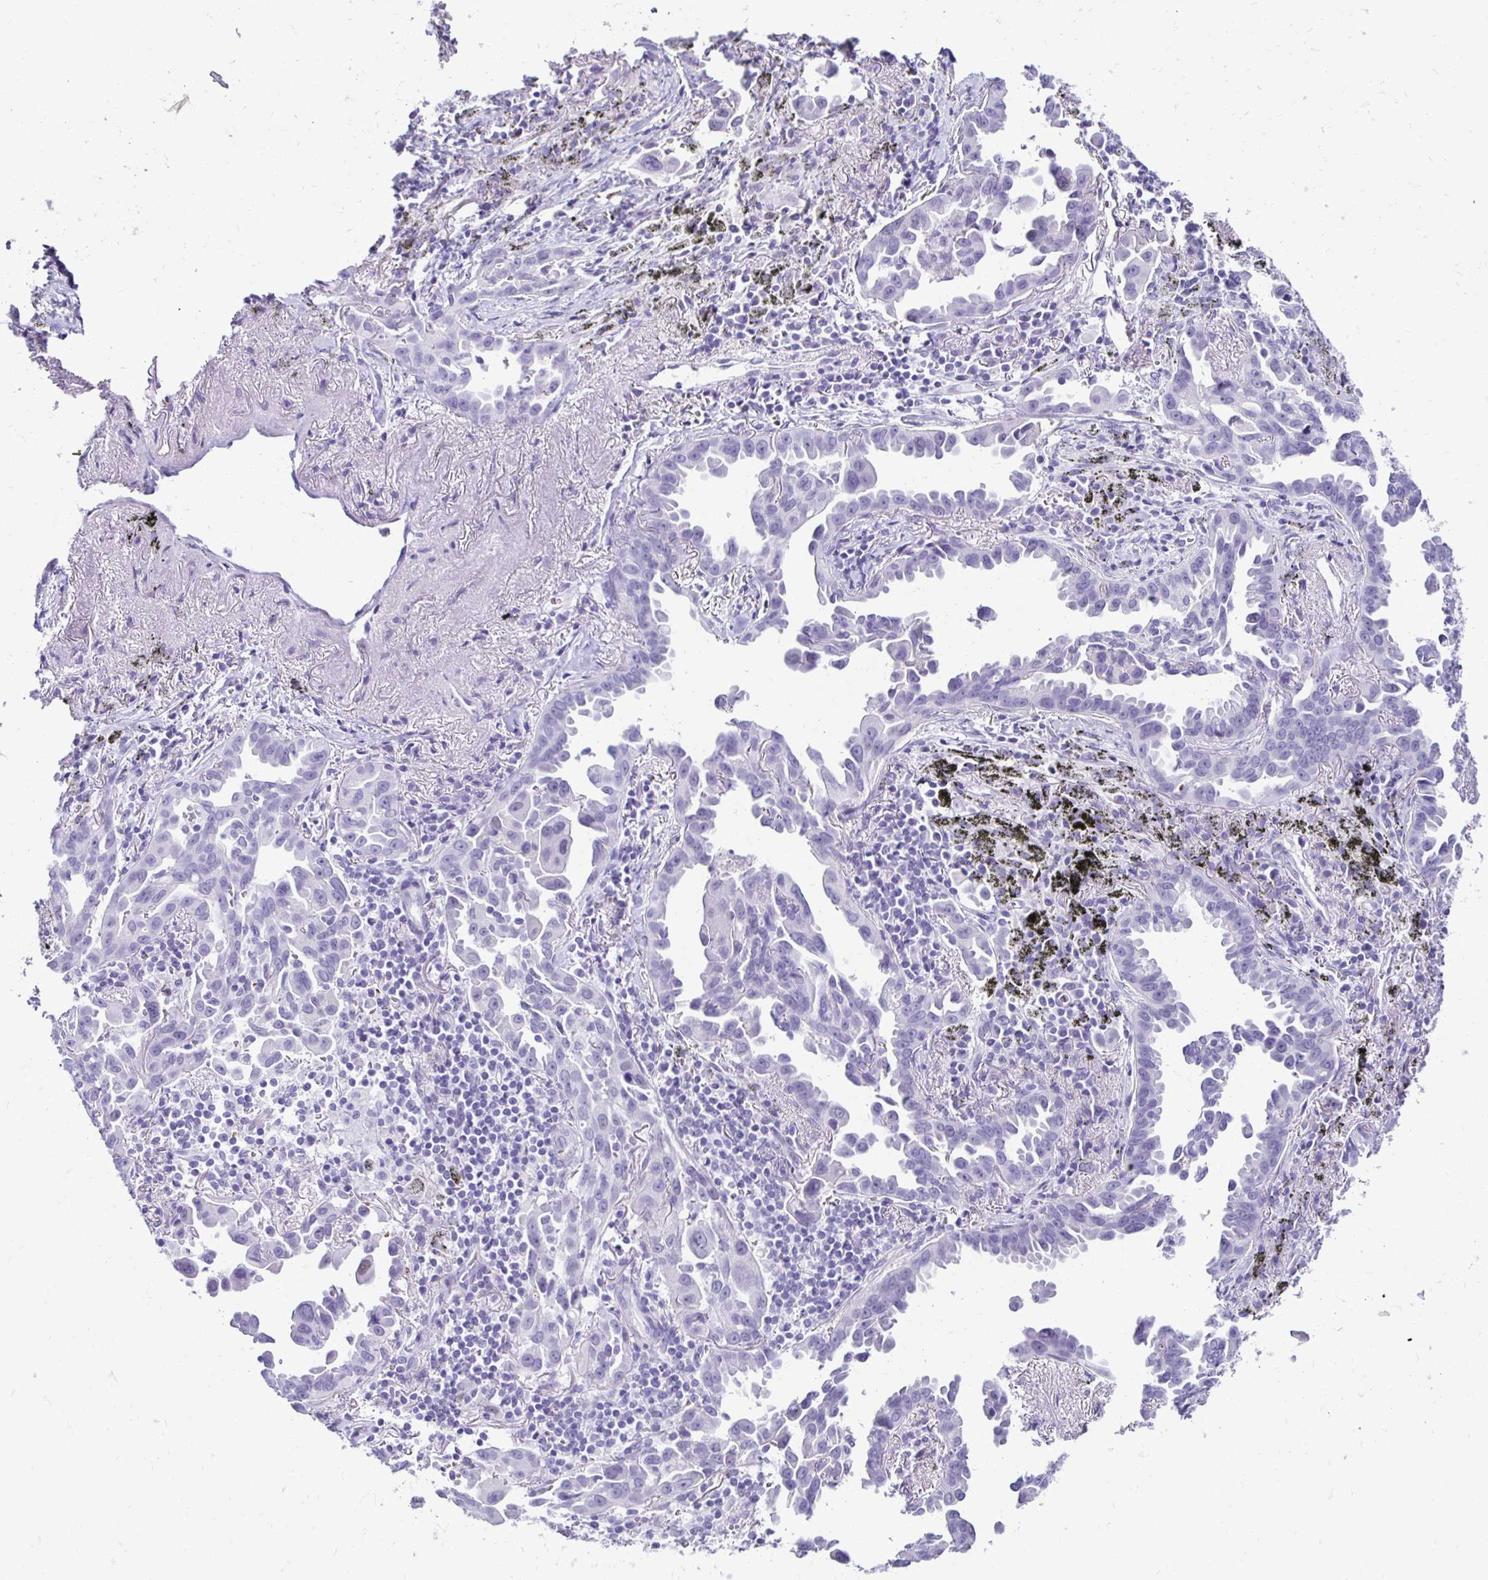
{"staining": {"intensity": "negative", "quantity": "none", "location": "none"}, "tissue": "lung cancer", "cell_type": "Tumor cells", "image_type": "cancer", "snomed": [{"axis": "morphology", "description": "Adenocarcinoma, NOS"}, {"axis": "topography", "description": "Lung"}], "caption": "Adenocarcinoma (lung) stained for a protein using immunohistochemistry demonstrates no expression tumor cells.", "gene": "RHBDL3", "patient": {"sex": "male", "age": 68}}